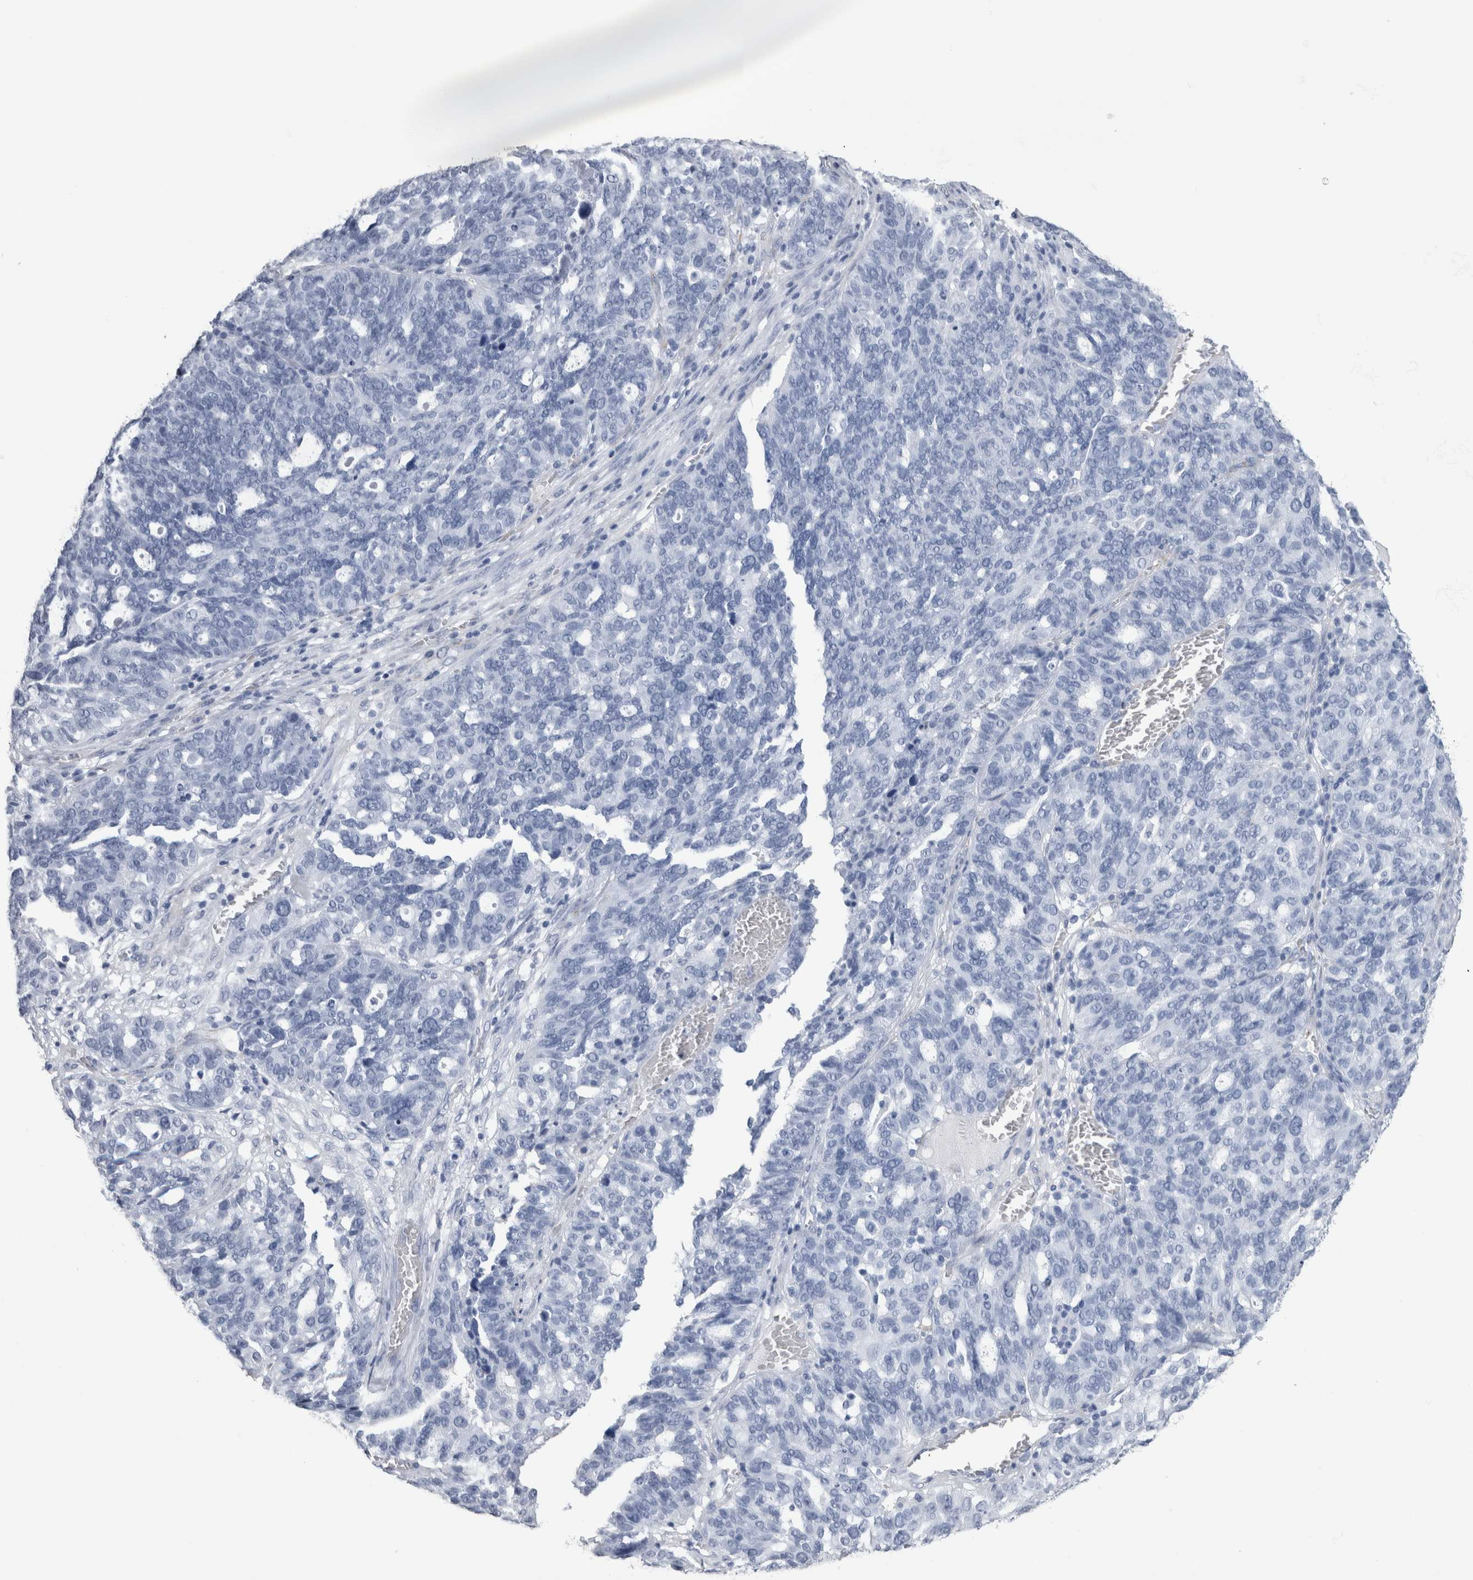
{"staining": {"intensity": "negative", "quantity": "none", "location": "none"}, "tissue": "ovarian cancer", "cell_type": "Tumor cells", "image_type": "cancer", "snomed": [{"axis": "morphology", "description": "Cystadenocarcinoma, serous, NOS"}, {"axis": "topography", "description": "Ovary"}], "caption": "Immunohistochemical staining of ovarian cancer reveals no significant staining in tumor cells.", "gene": "VWDE", "patient": {"sex": "female", "age": 59}}